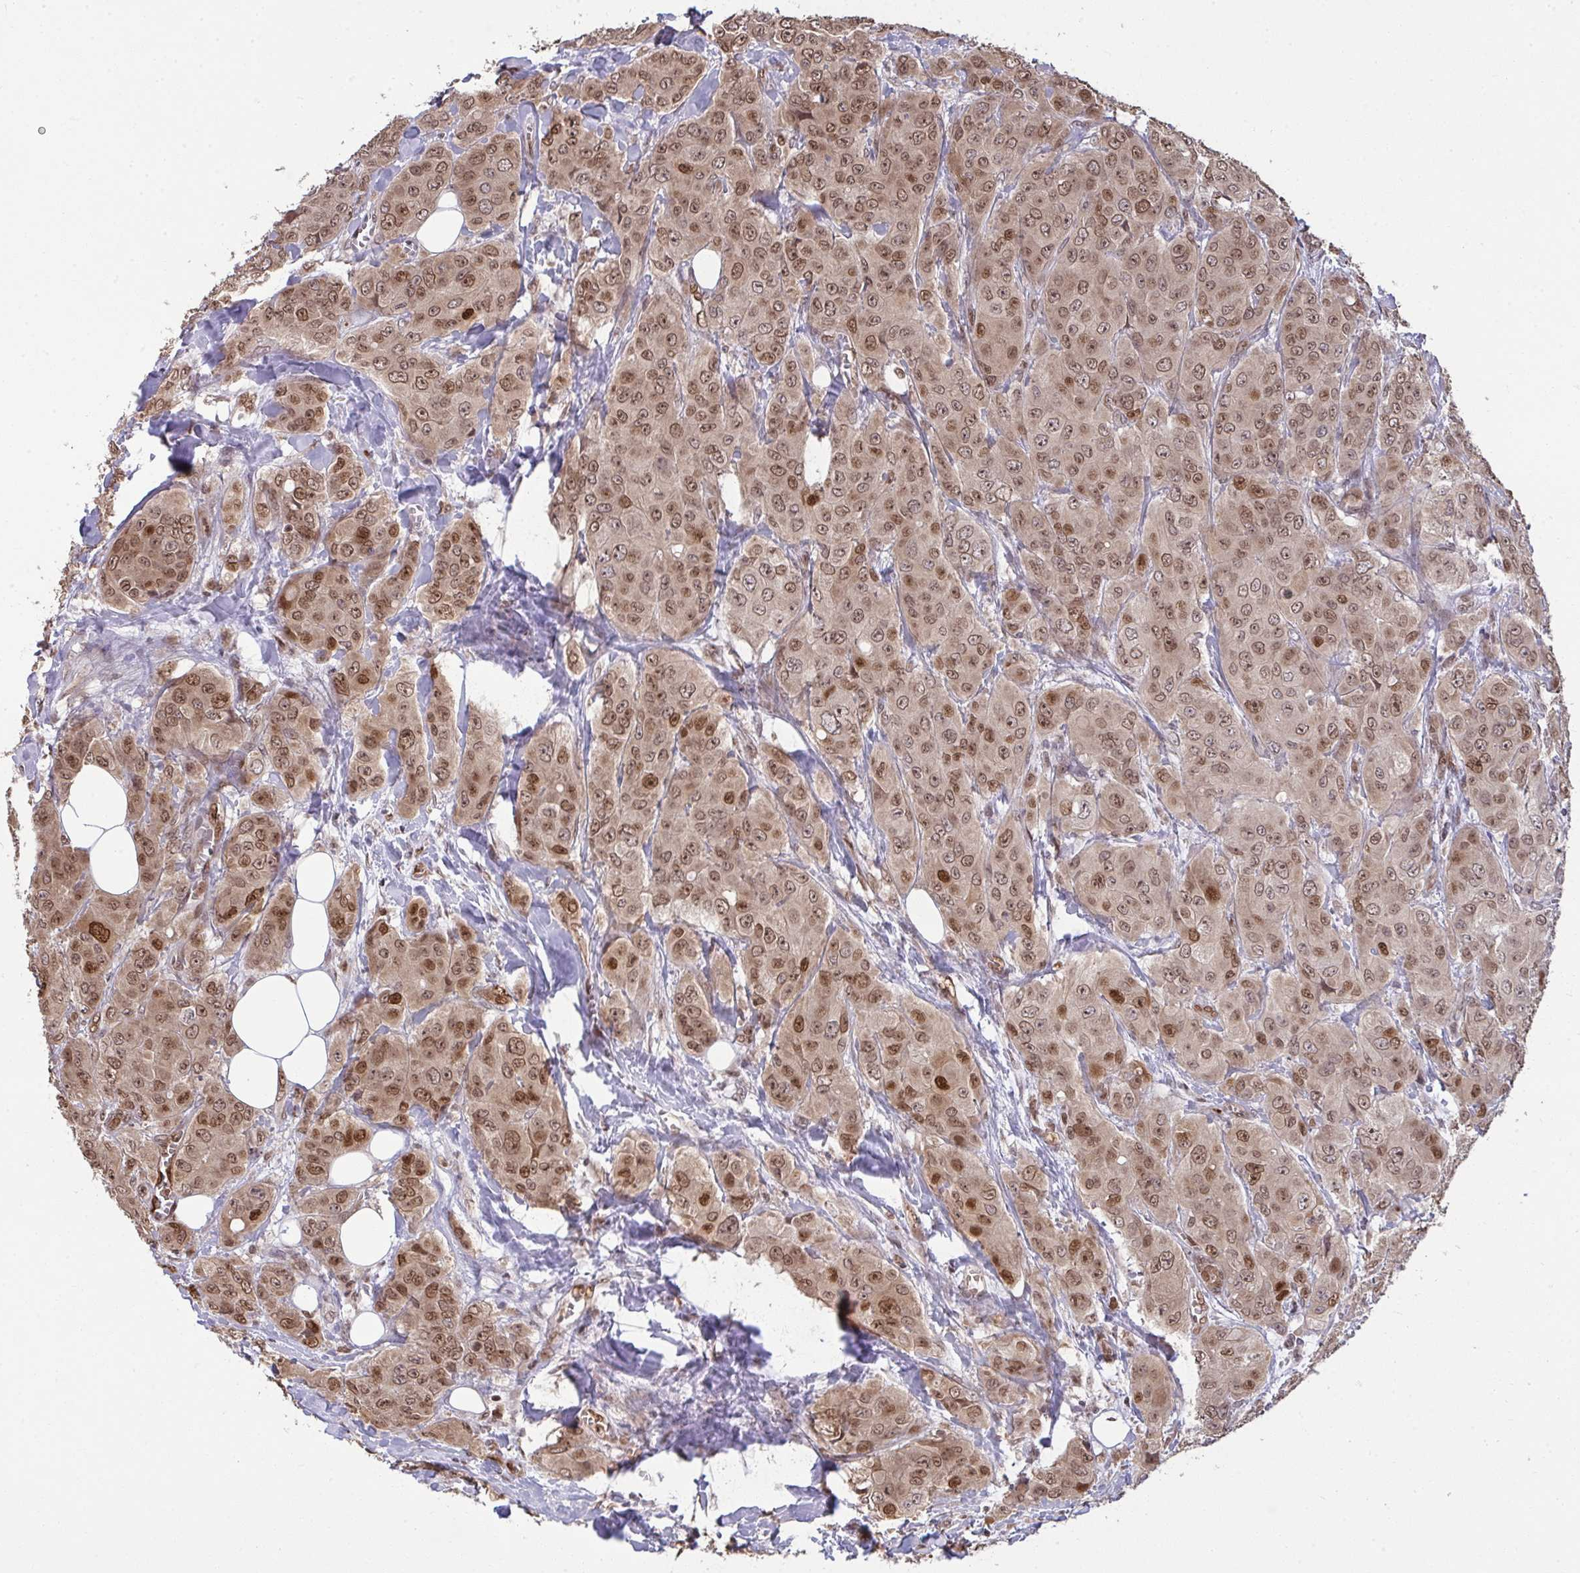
{"staining": {"intensity": "moderate", "quantity": ">75%", "location": "nuclear"}, "tissue": "breast cancer", "cell_type": "Tumor cells", "image_type": "cancer", "snomed": [{"axis": "morphology", "description": "Duct carcinoma"}, {"axis": "topography", "description": "Breast"}], "caption": "Breast invasive ductal carcinoma tissue shows moderate nuclear positivity in about >75% of tumor cells, visualized by immunohistochemistry.", "gene": "UXT", "patient": {"sex": "female", "age": 43}}